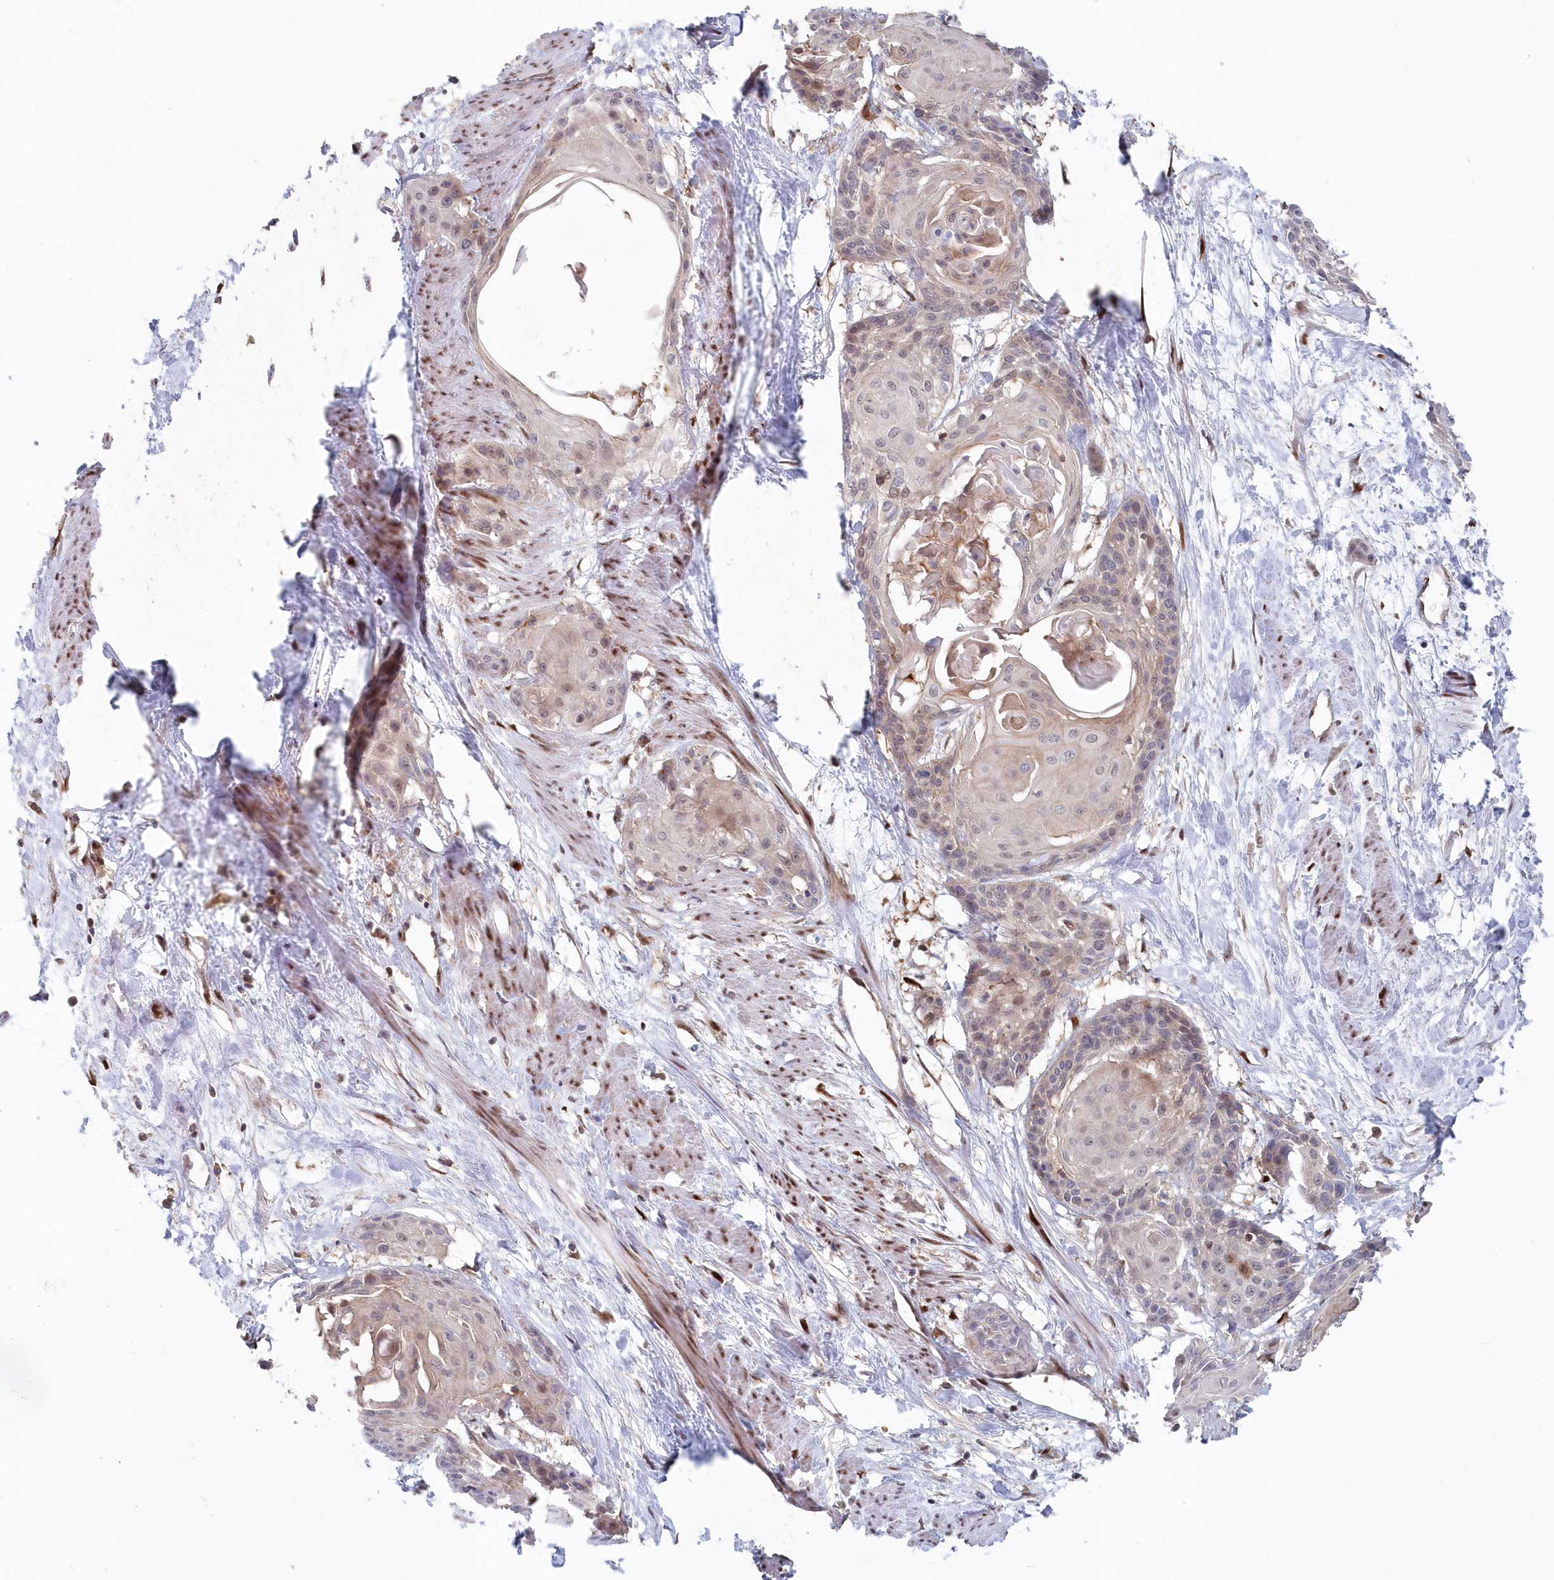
{"staining": {"intensity": "weak", "quantity": "<25%", "location": "nuclear"}, "tissue": "cervical cancer", "cell_type": "Tumor cells", "image_type": "cancer", "snomed": [{"axis": "morphology", "description": "Squamous cell carcinoma, NOS"}, {"axis": "topography", "description": "Cervix"}], "caption": "IHC micrograph of cervical cancer stained for a protein (brown), which exhibits no expression in tumor cells. (DAB (3,3'-diaminobenzidine) IHC, high magnification).", "gene": "ABHD14B", "patient": {"sex": "female", "age": 57}}